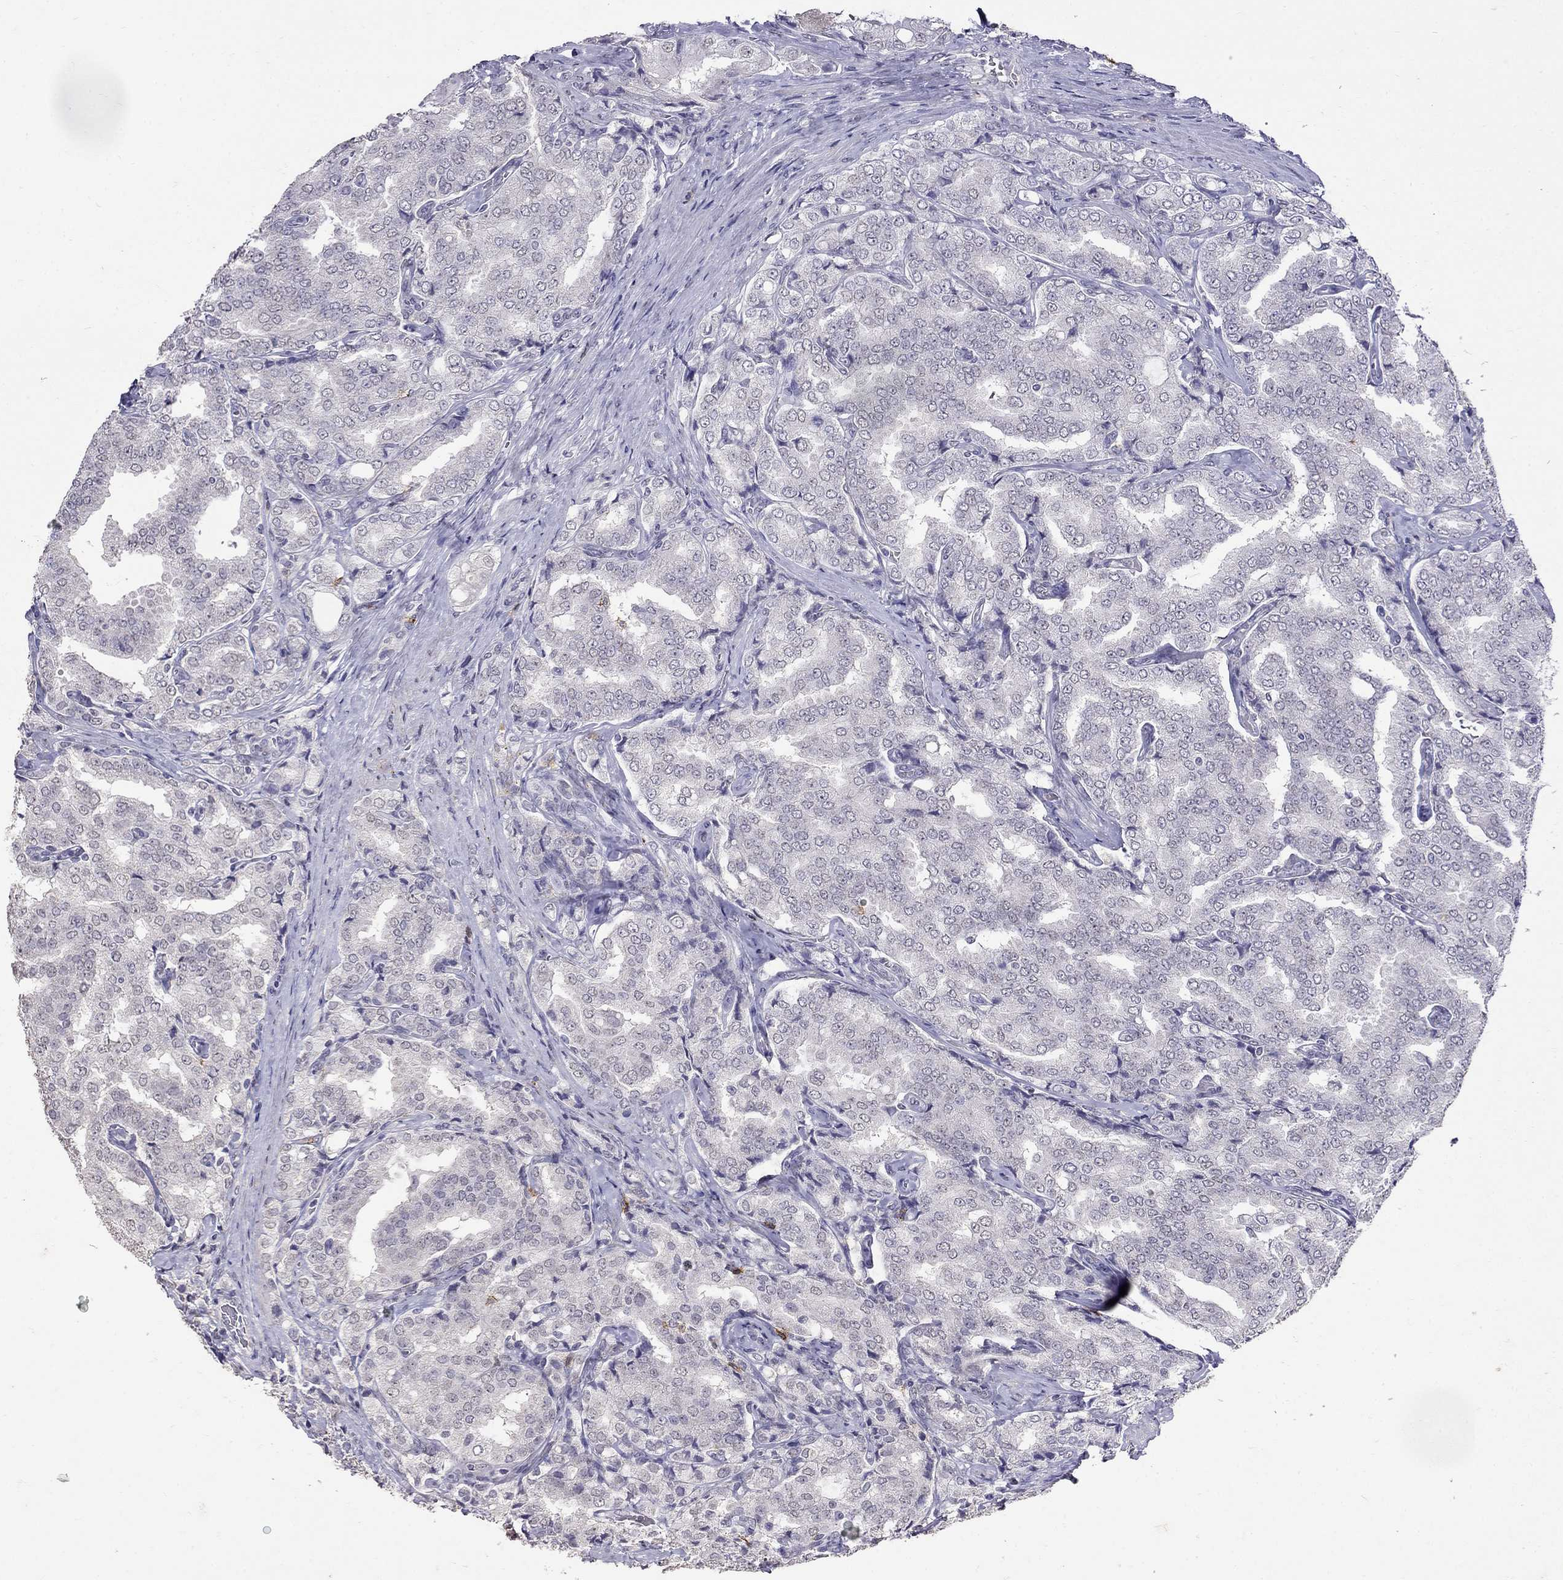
{"staining": {"intensity": "negative", "quantity": "none", "location": "none"}, "tissue": "prostate cancer", "cell_type": "Tumor cells", "image_type": "cancer", "snomed": [{"axis": "morphology", "description": "Adenocarcinoma, NOS"}, {"axis": "topography", "description": "Prostate"}], "caption": "An immunohistochemistry micrograph of prostate adenocarcinoma is shown. There is no staining in tumor cells of prostate adenocarcinoma. (Stains: DAB (3,3'-diaminobenzidine) immunohistochemistry with hematoxylin counter stain, Microscopy: brightfield microscopy at high magnification).", "gene": "CD8B", "patient": {"sex": "male", "age": 65}}